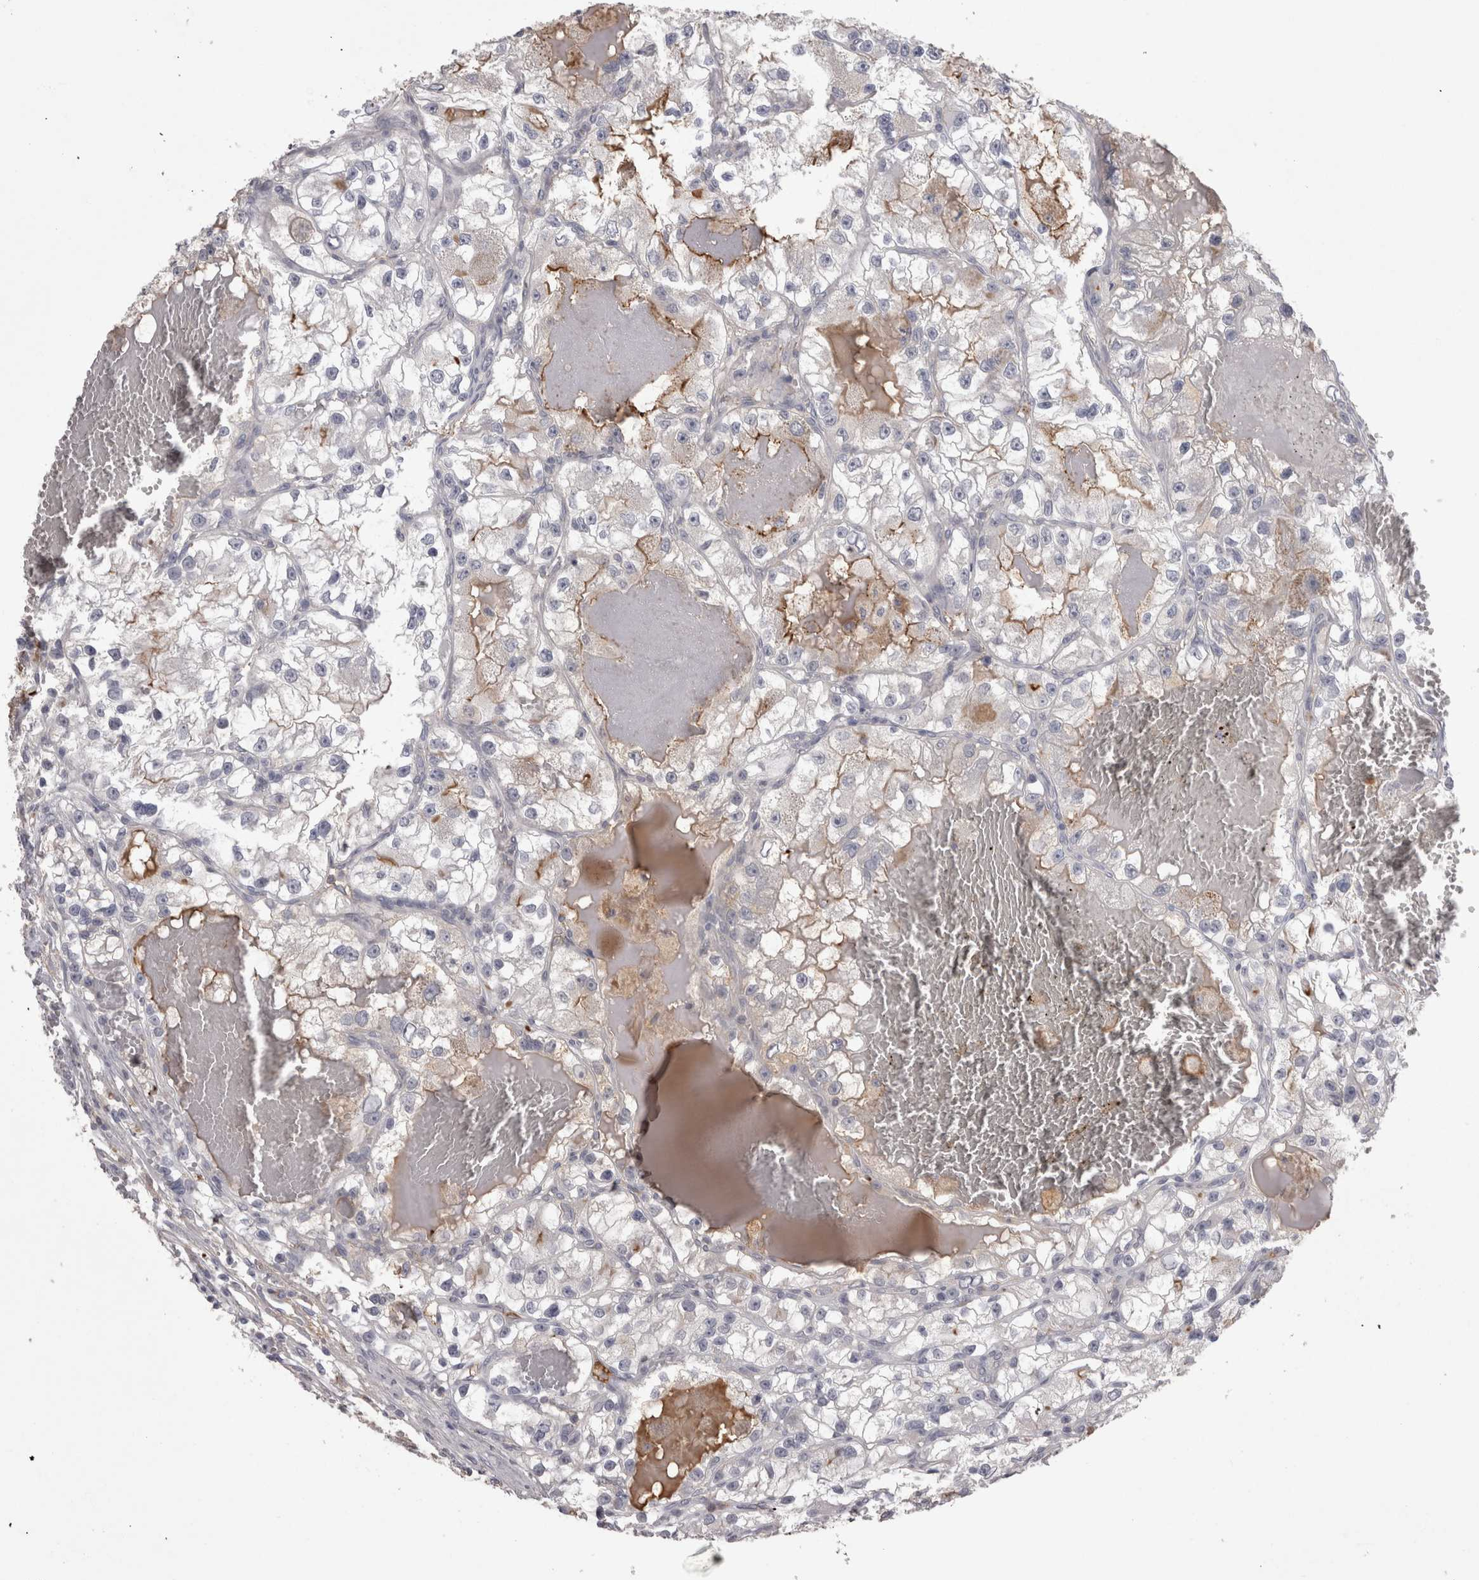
{"staining": {"intensity": "negative", "quantity": "none", "location": "none"}, "tissue": "renal cancer", "cell_type": "Tumor cells", "image_type": "cancer", "snomed": [{"axis": "morphology", "description": "Adenocarcinoma, NOS"}, {"axis": "topography", "description": "Kidney"}], "caption": "A micrograph of renal cancer stained for a protein exhibits no brown staining in tumor cells.", "gene": "SAA4", "patient": {"sex": "female", "age": 57}}